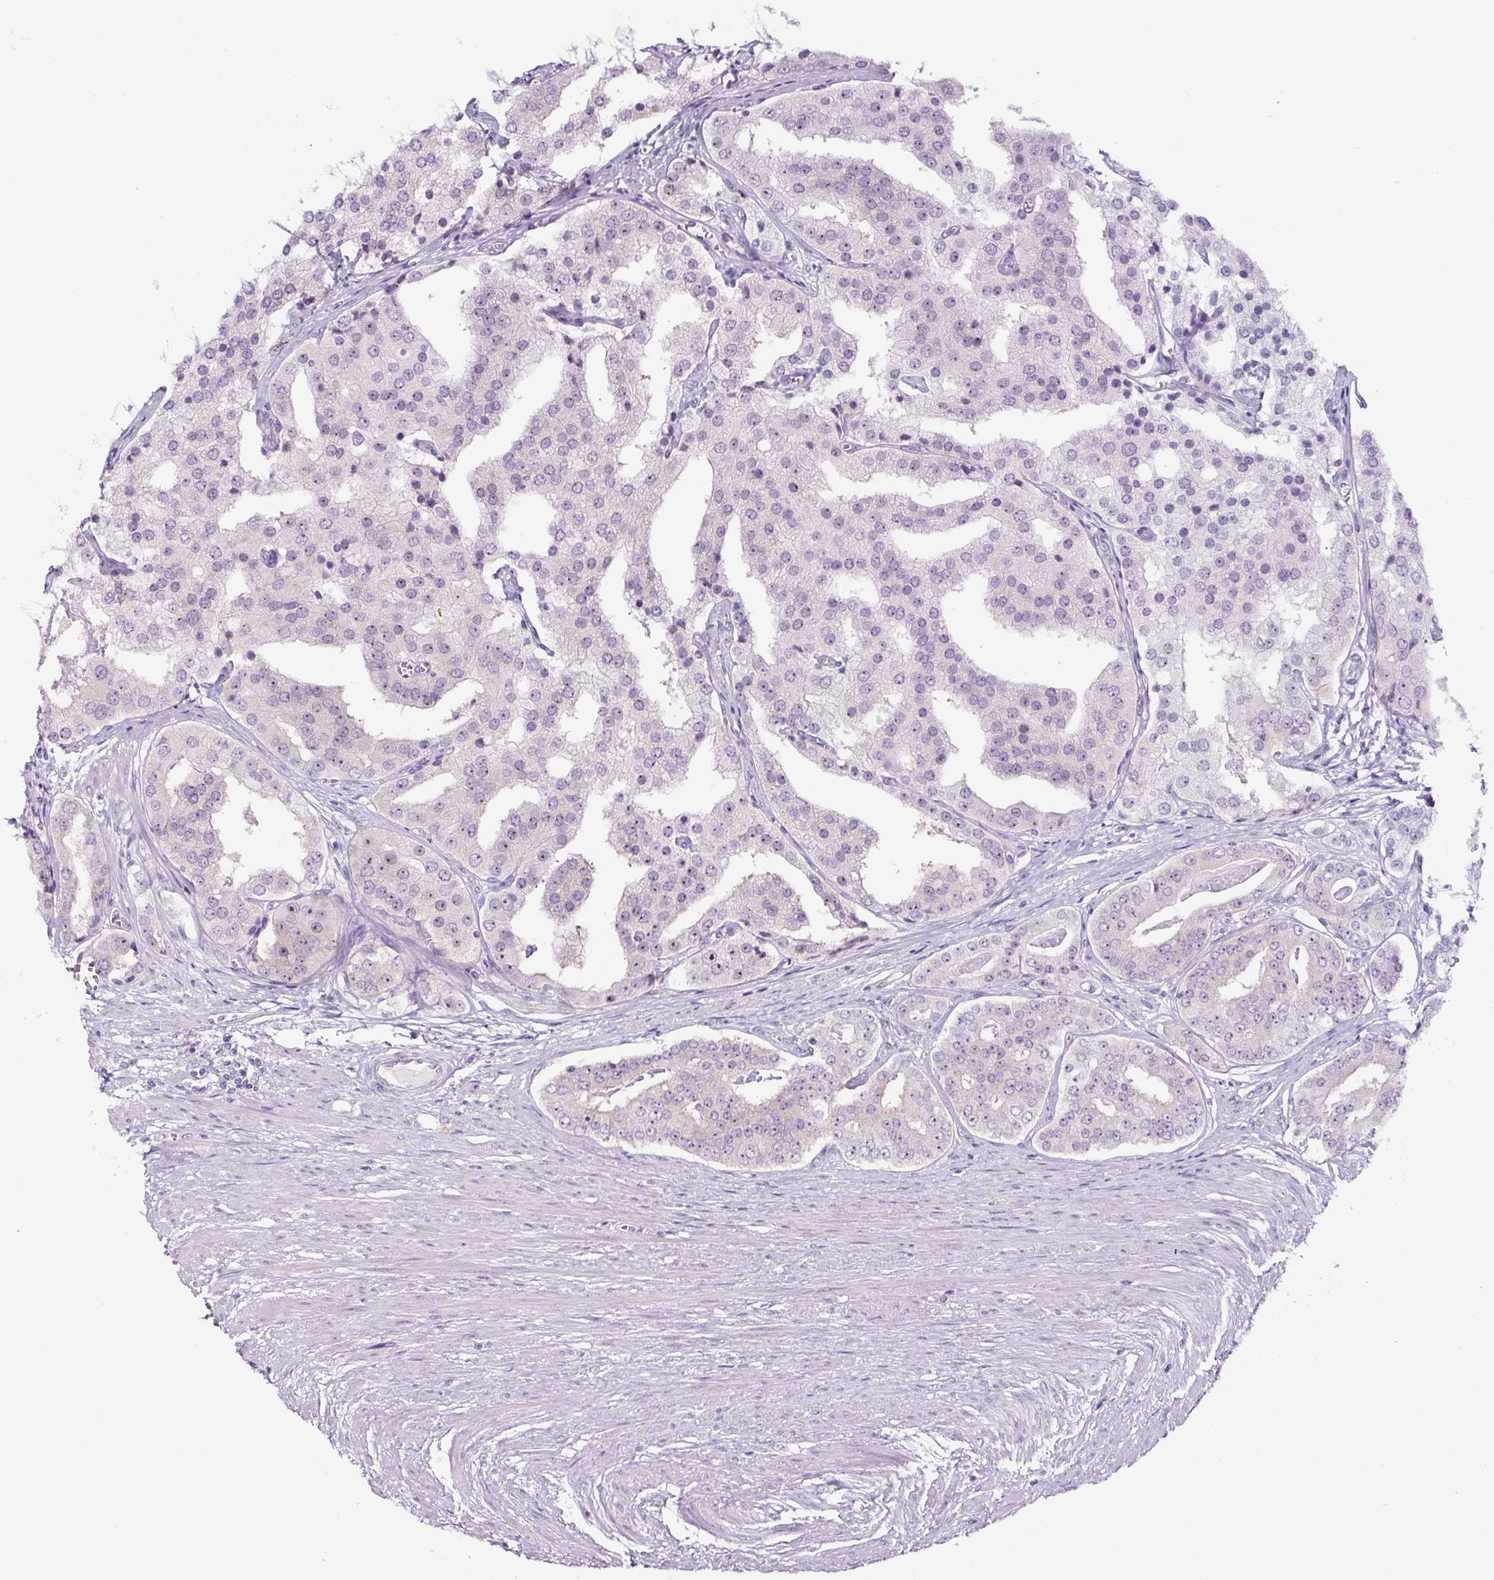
{"staining": {"intensity": "weak", "quantity": "<25%", "location": "nuclear"}, "tissue": "prostate cancer", "cell_type": "Tumor cells", "image_type": "cancer", "snomed": [{"axis": "morphology", "description": "Adenocarcinoma, High grade"}, {"axis": "topography", "description": "Prostate"}], "caption": "The image demonstrates no significant positivity in tumor cells of prostate cancer.", "gene": "NOM1", "patient": {"sex": "male", "age": 71}}